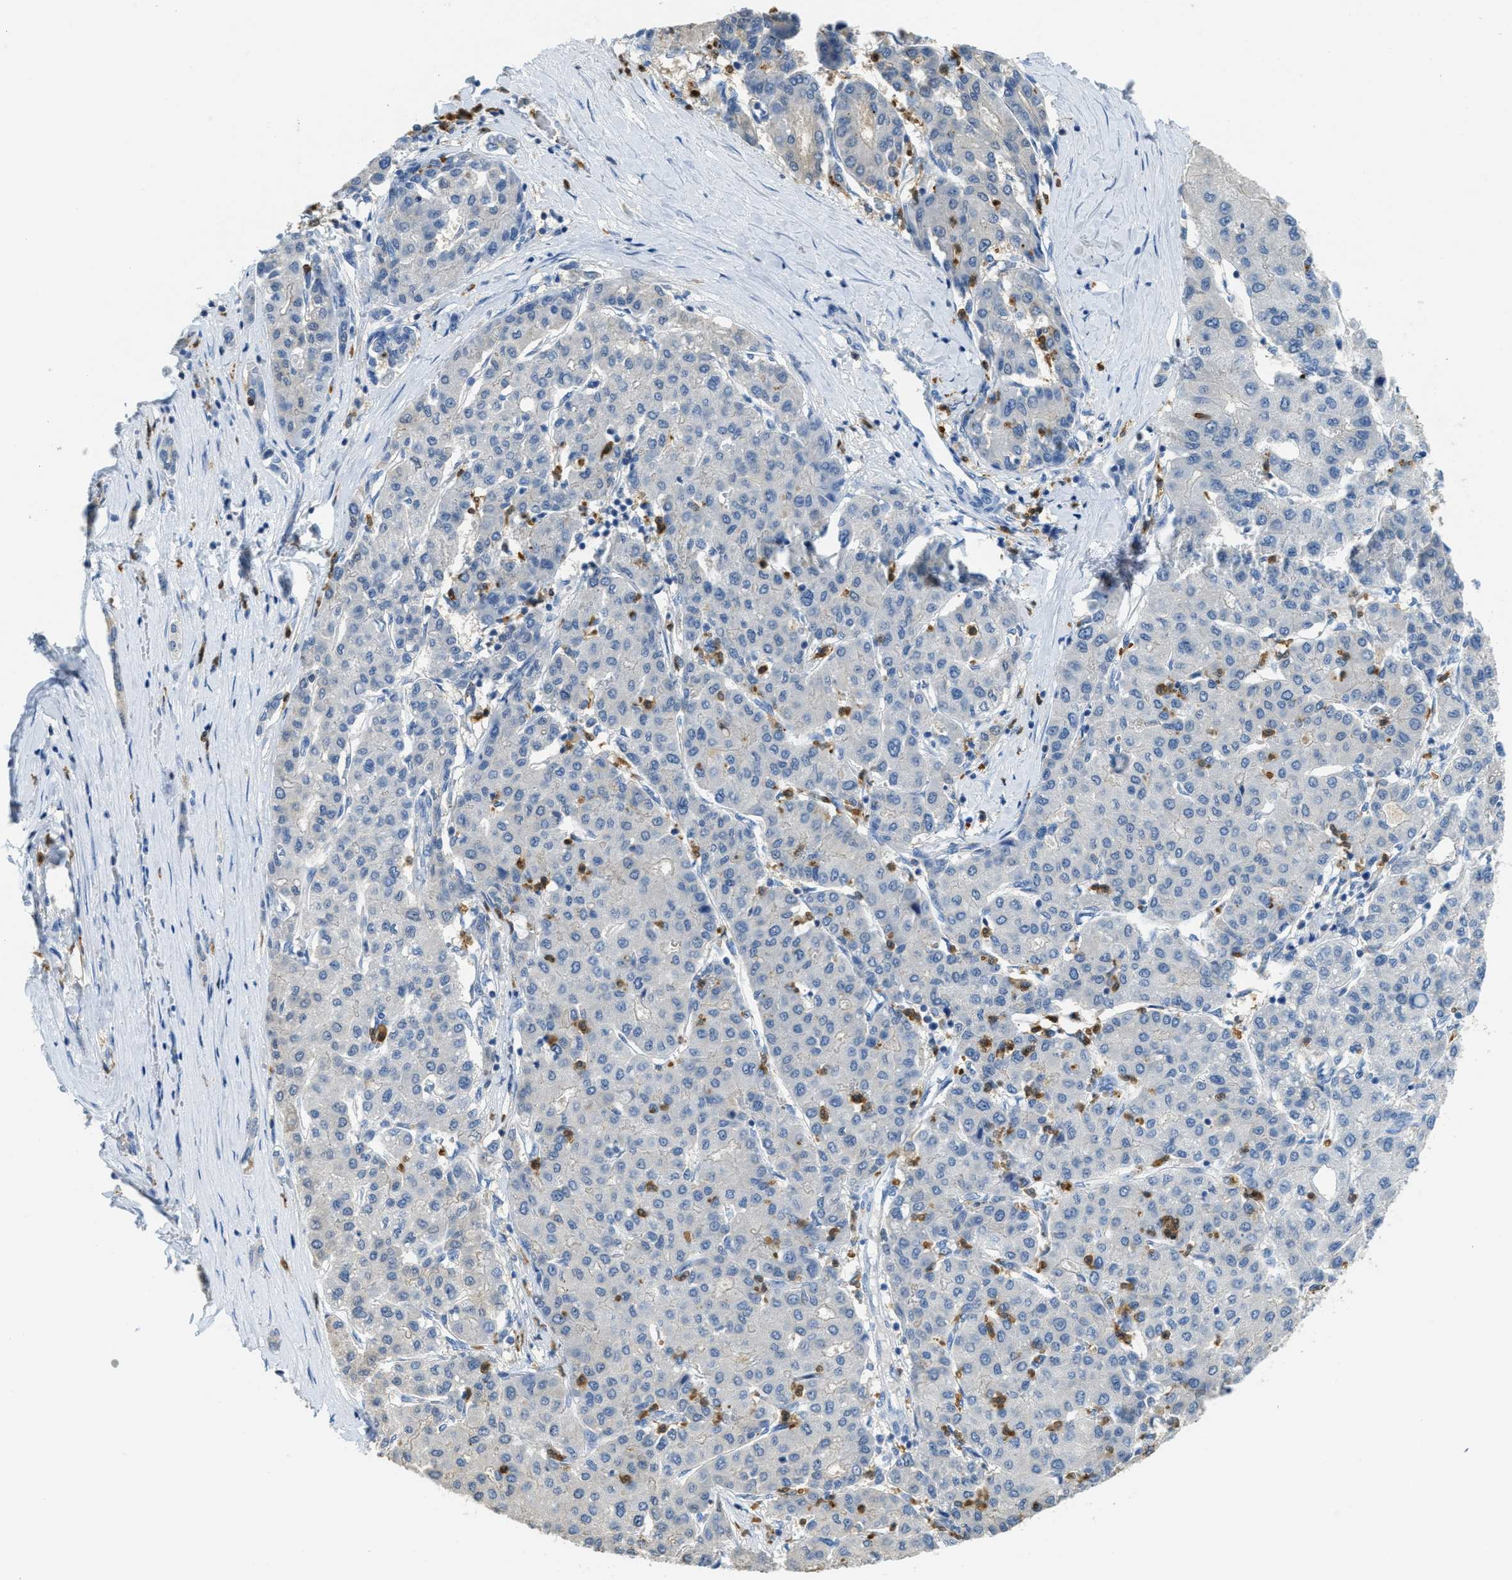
{"staining": {"intensity": "negative", "quantity": "none", "location": "none"}, "tissue": "liver cancer", "cell_type": "Tumor cells", "image_type": "cancer", "snomed": [{"axis": "morphology", "description": "Carcinoma, Hepatocellular, NOS"}, {"axis": "topography", "description": "Liver"}], "caption": "DAB (3,3'-diaminobenzidine) immunohistochemical staining of liver cancer (hepatocellular carcinoma) exhibits no significant positivity in tumor cells.", "gene": "SERPINB1", "patient": {"sex": "male", "age": 65}}